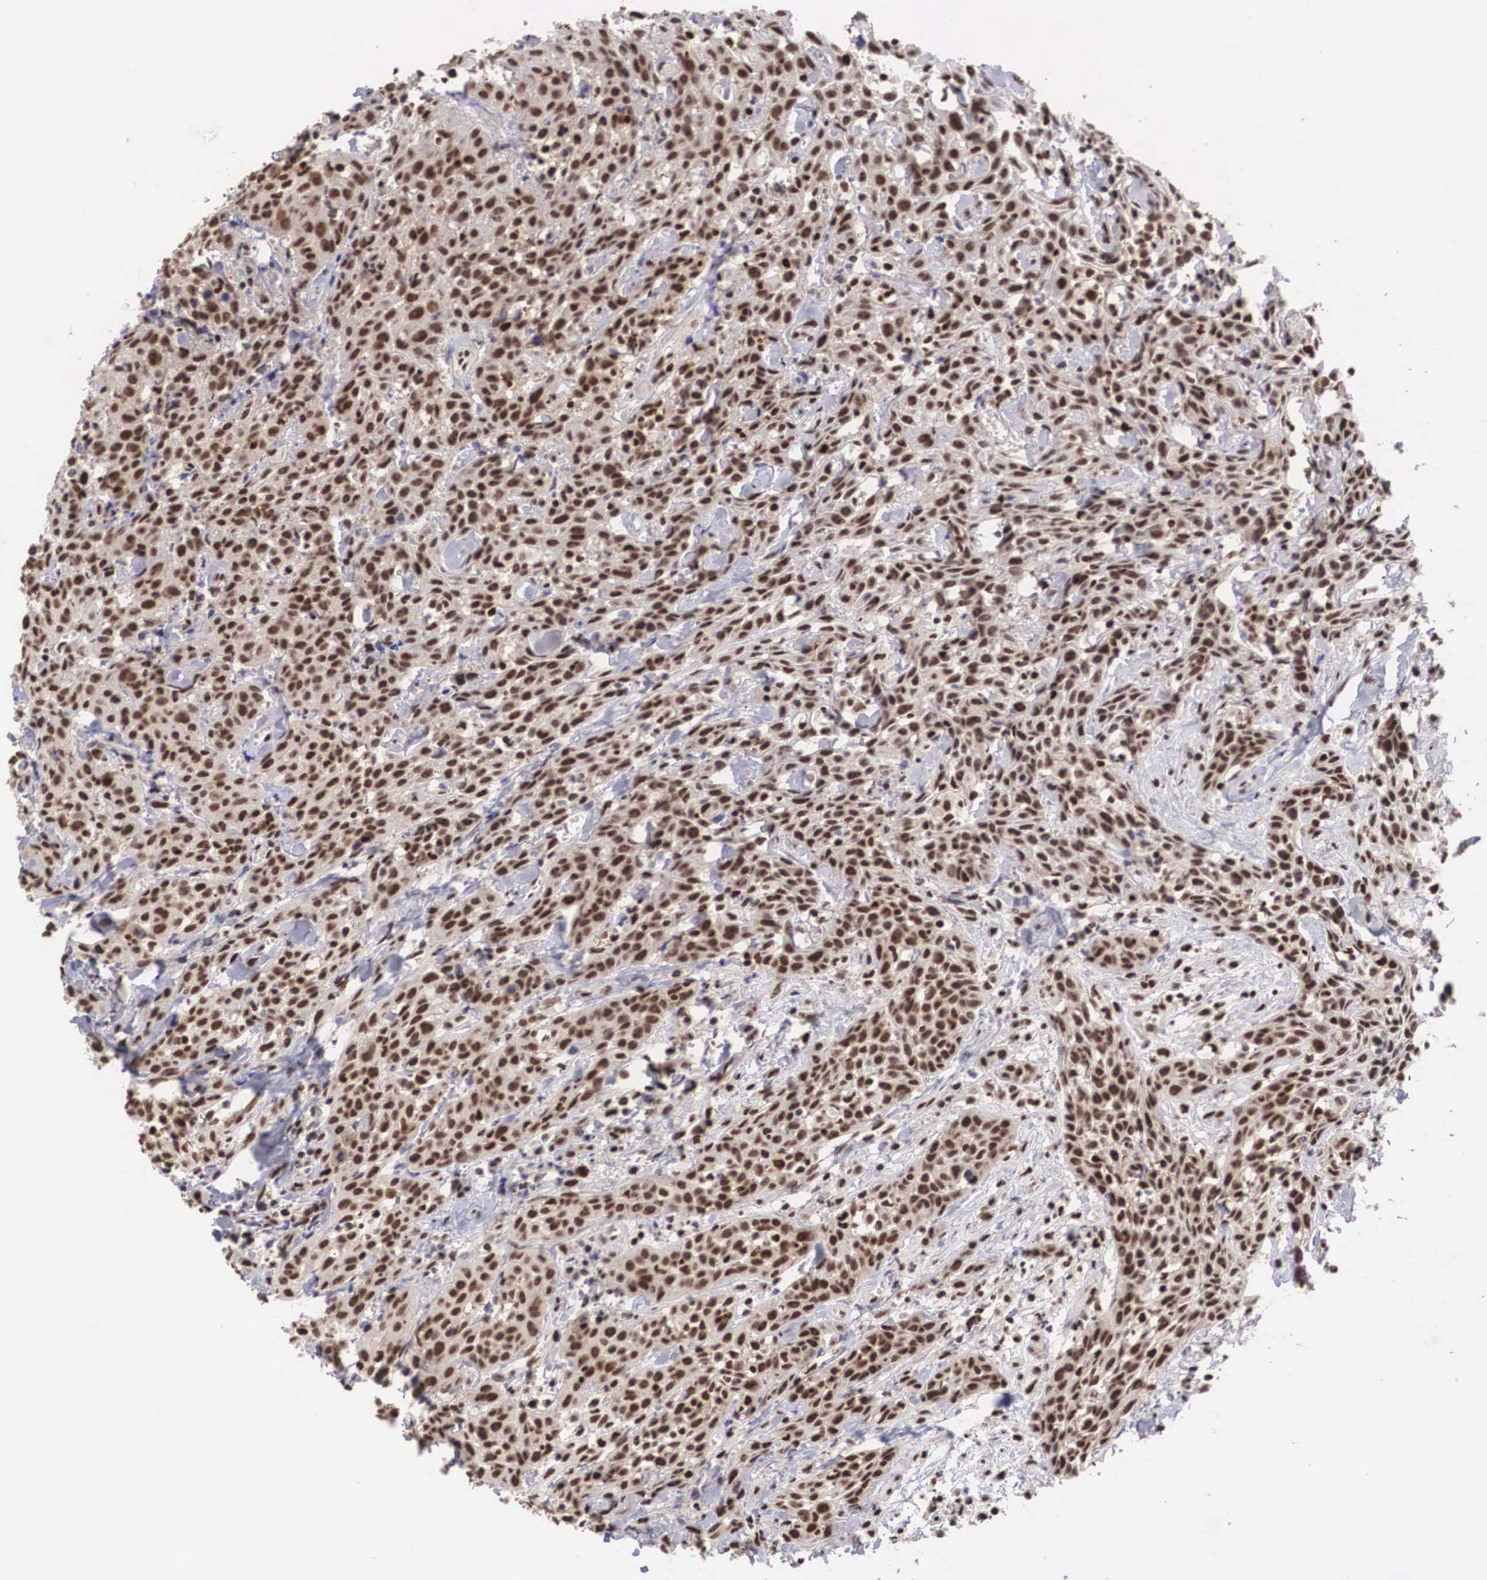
{"staining": {"intensity": "strong", "quantity": ">75%", "location": "nuclear"}, "tissue": "head and neck cancer", "cell_type": "Tumor cells", "image_type": "cancer", "snomed": [{"axis": "morphology", "description": "Squamous cell carcinoma, NOS"}, {"axis": "topography", "description": "Oral tissue"}, {"axis": "topography", "description": "Head-Neck"}], "caption": "IHC staining of squamous cell carcinoma (head and neck), which reveals high levels of strong nuclear positivity in approximately >75% of tumor cells indicating strong nuclear protein positivity. The staining was performed using DAB (brown) for protein detection and nuclei were counterstained in hematoxylin (blue).", "gene": "HTATSF1", "patient": {"sex": "female", "age": 82}}